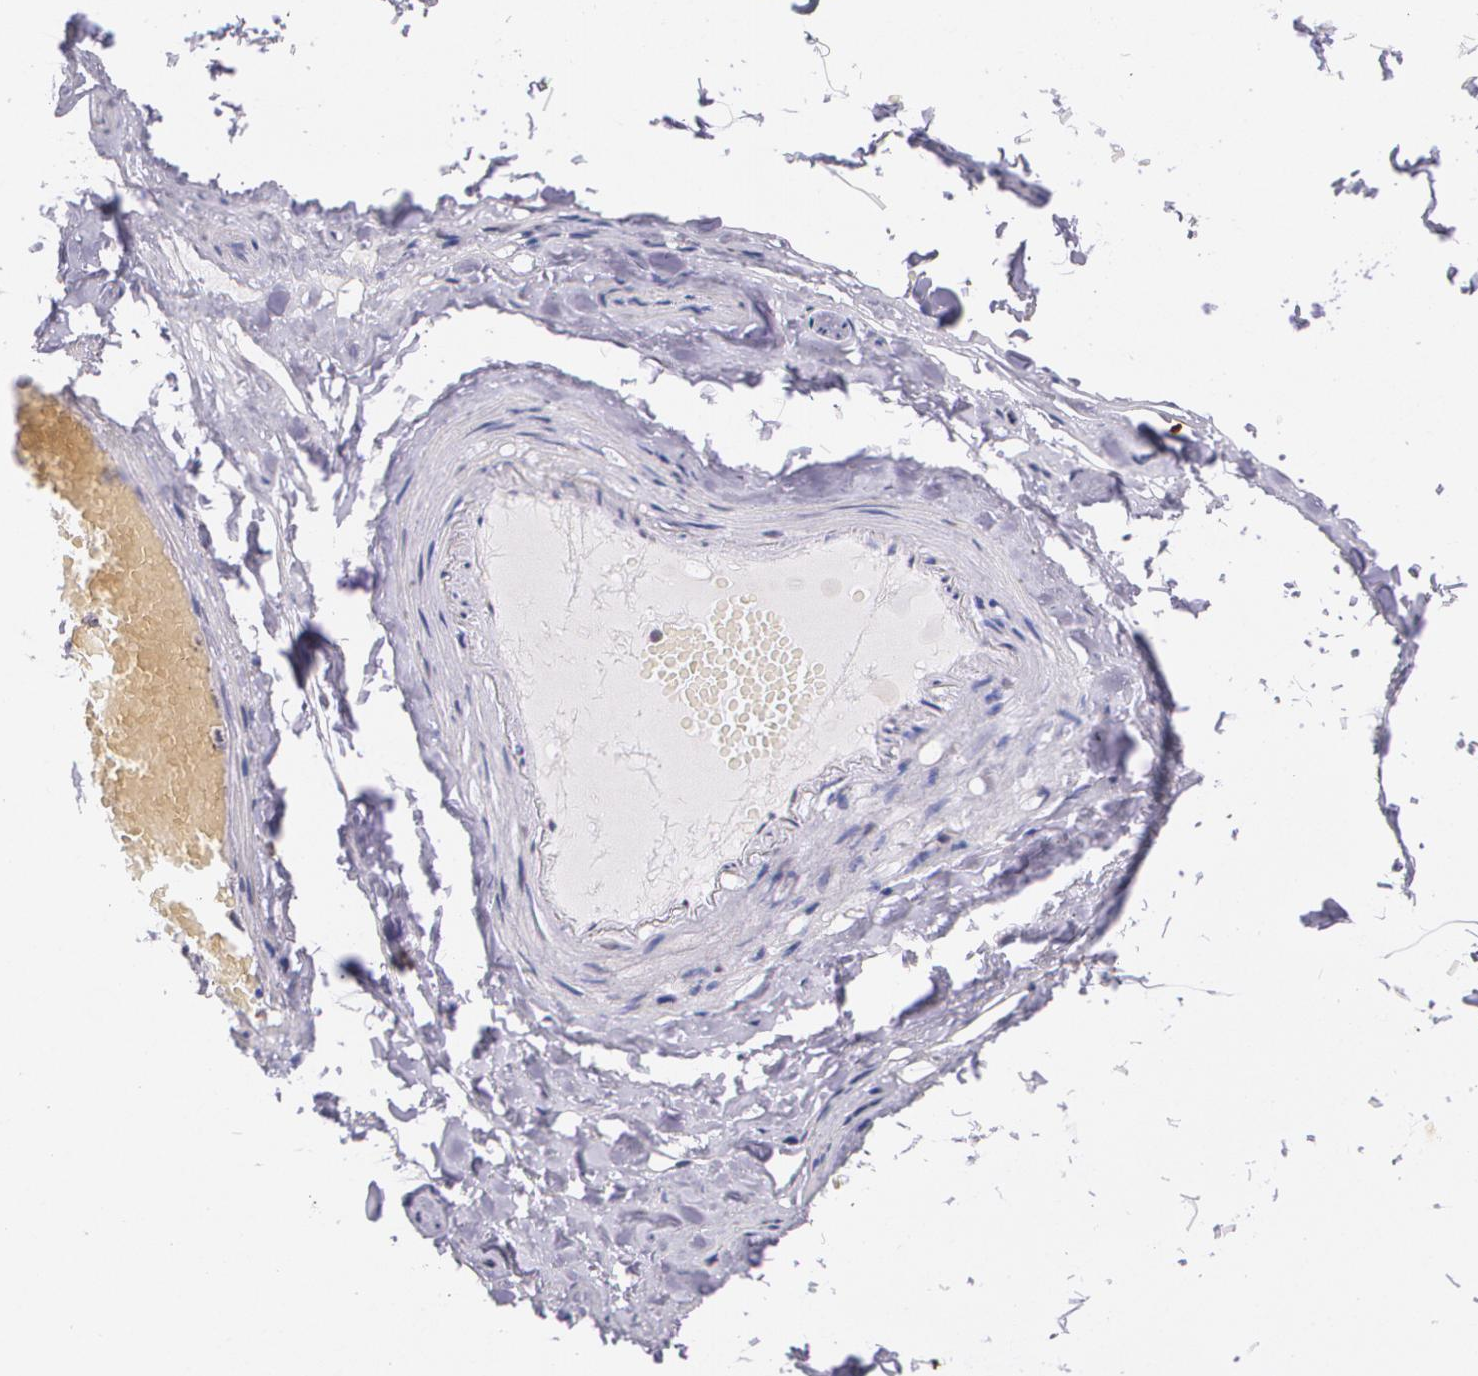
{"staining": {"intensity": "weak", "quantity": "<25%", "location": "cytoplasmic/membranous"}, "tissue": "adipose tissue", "cell_type": "Adipocytes", "image_type": "normal", "snomed": [{"axis": "morphology", "description": "Normal tissue, NOS"}, {"axis": "topography", "description": "Soft tissue"}, {"axis": "topography", "description": "Peripheral nerve tissue"}], "caption": "Benign adipose tissue was stained to show a protein in brown. There is no significant expression in adipocytes. (Stains: DAB (3,3'-diaminobenzidine) immunohistochemistry with hematoxylin counter stain, Microscopy: brightfield microscopy at high magnification).", "gene": "RTN1", "patient": {"sex": "female", "age": 68}}